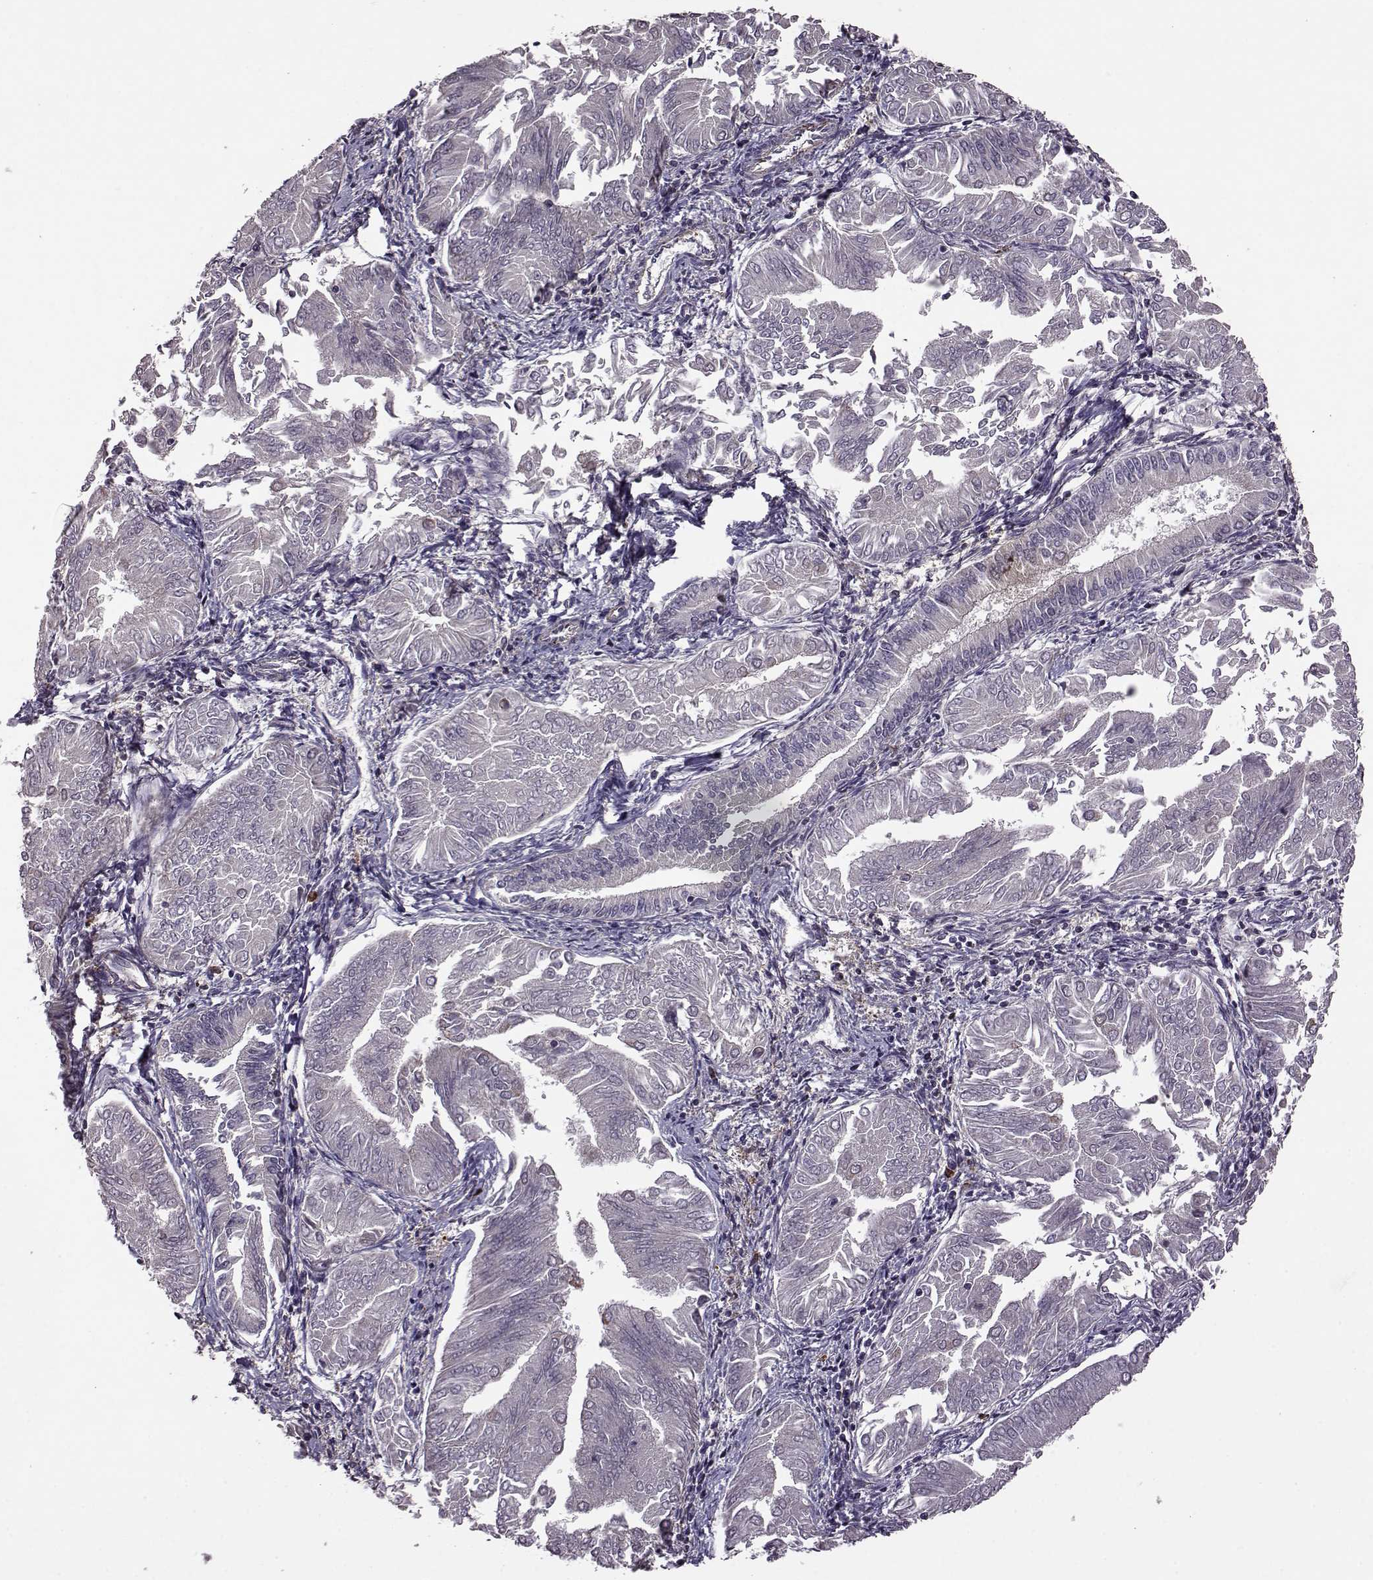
{"staining": {"intensity": "negative", "quantity": "none", "location": "none"}, "tissue": "endometrial cancer", "cell_type": "Tumor cells", "image_type": "cancer", "snomed": [{"axis": "morphology", "description": "Adenocarcinoma, NOS"}, {"axis": "topography", "description": "Endometrium"}], "caption": "Protein analysis of endometrial cancer exhibits no significant positivity in tumor cells.", "gene": "TRMU", "patient": {"sex": "female", "age": 53}}